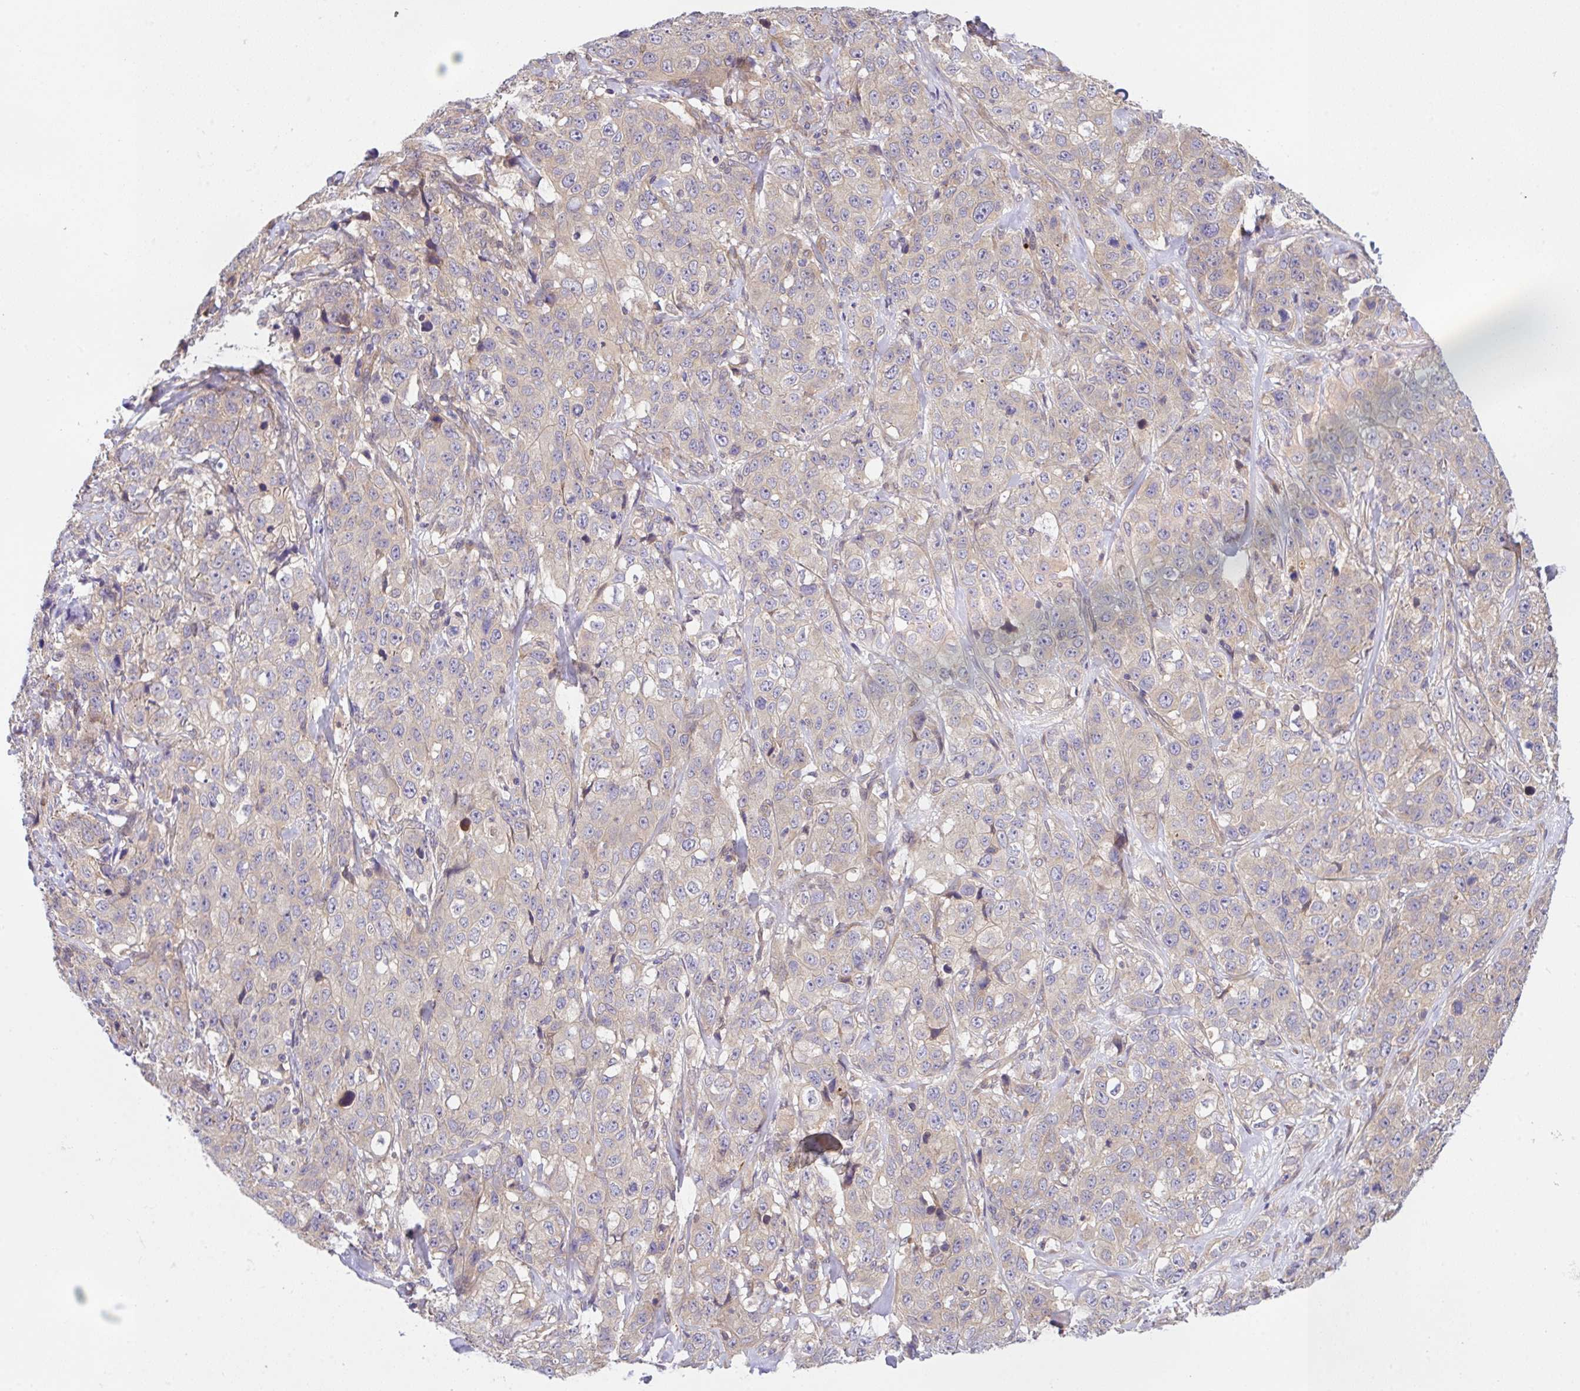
{"staining": {"intensity": "weak", "quantity": "<25%", "location": "cytoplasmic/membranous"}, "tissue": "stomach cancer", "cell_type": "Tumor cells", "image_type": "cancer", "snomed": [{"axis": "morphology", "description": "Adenocarcinoma, NOS"}, {"axis": "topography", "description": "Stomach"}], "caption": "Adenocarcinoma (stomach) was stained to show a protein in brown. There is no significant positivity in tumor cells.", "gene": "UBE4A", "patient": {"sex": "male", "age": 48}}